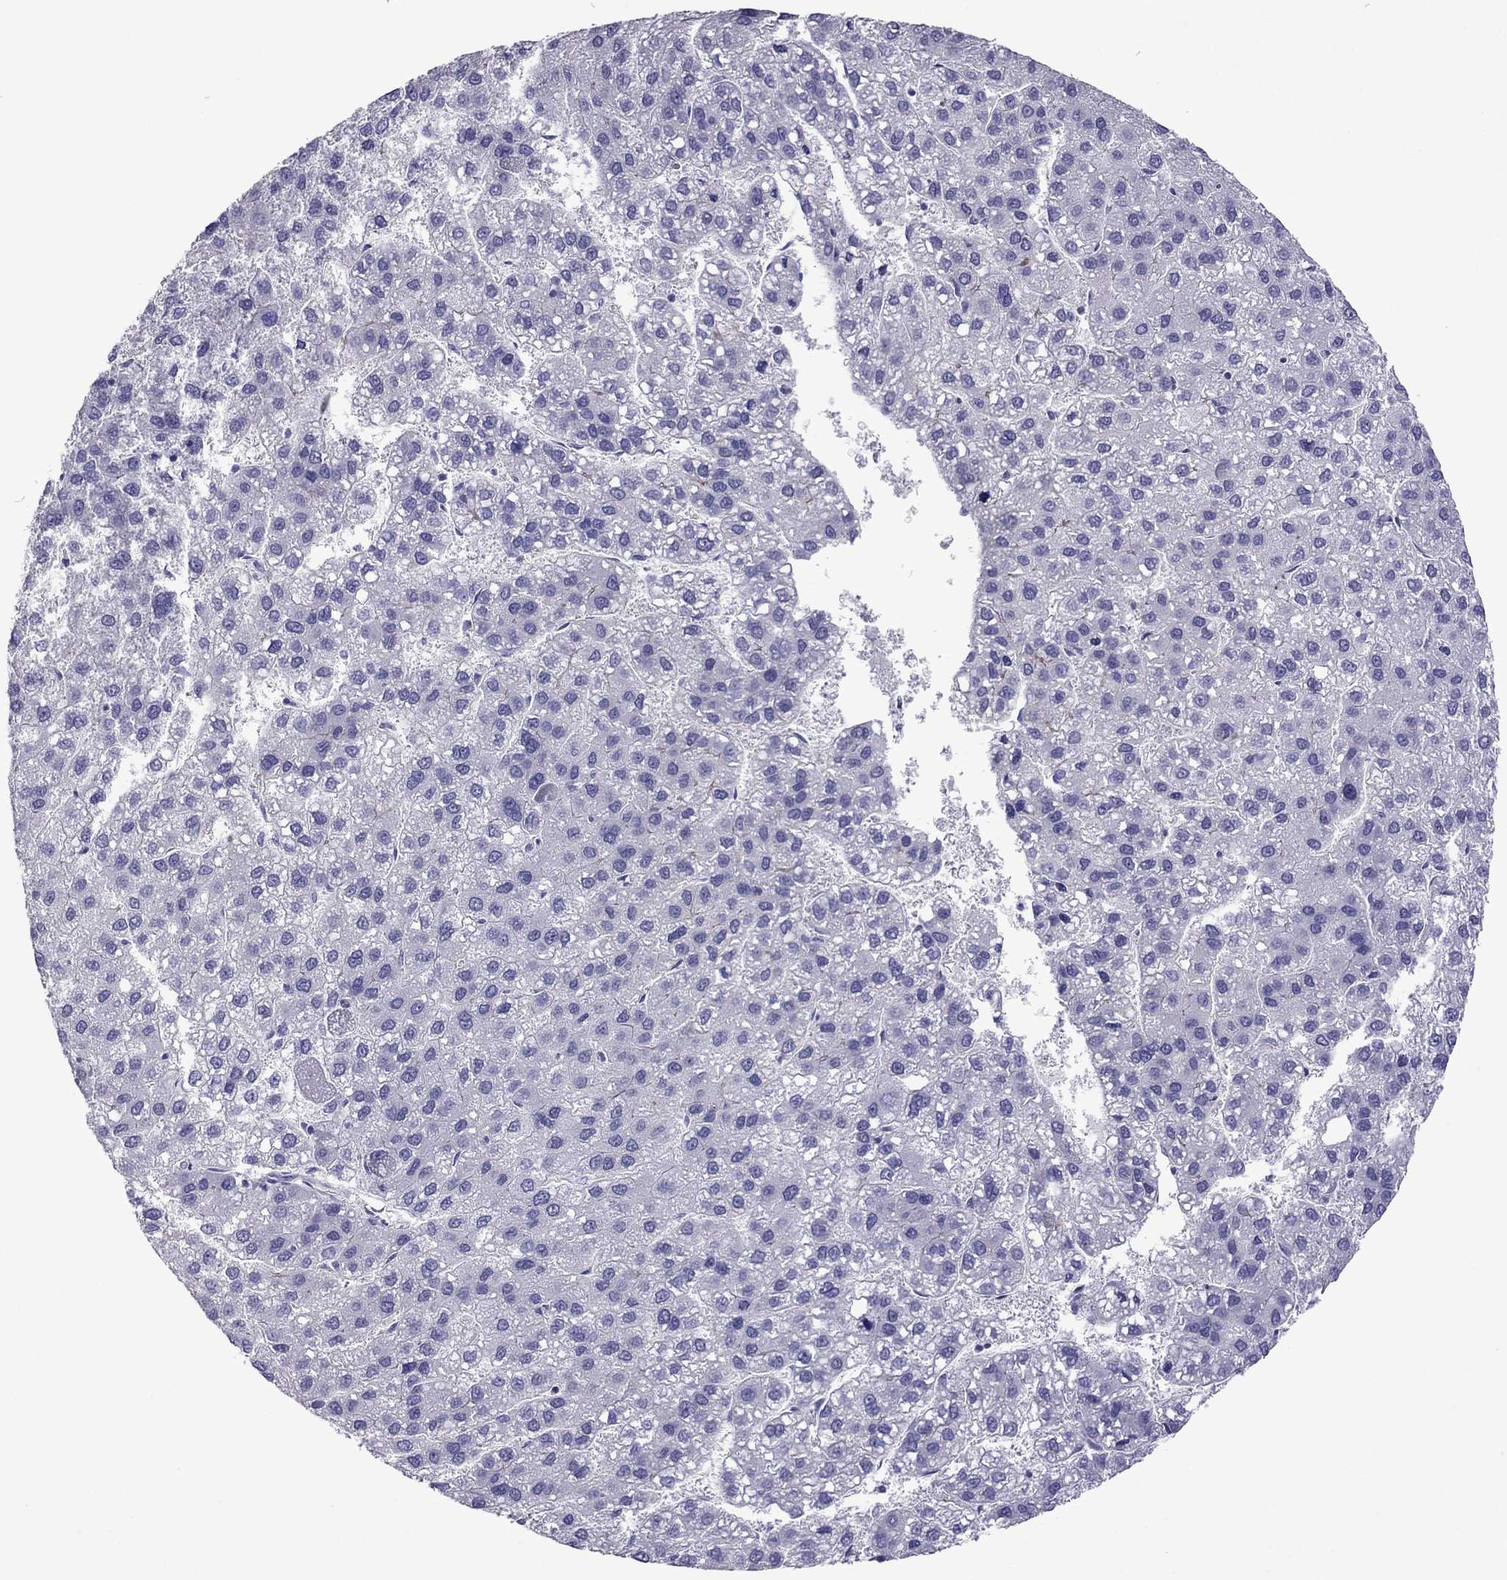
{"staining": {"intensity": "negative", "quantity": "none", "location": "none"}, "tissue": "liver cancer", "cell_type": "Tumor cells", "image_type": "cancer", "snomed": [{"axis": "morphology", "description": "Carcinoma, Hepatocellular, NOS"}, {"axis": "topography", "description": "Liver"}], "caption": "DAB immunohistochemical staining of human liver cancer (hepatocellular carcinoma) displays no significant expression in tumor cells. (Brightfield microscopy of DAB (3,3'-diaminobenzidine) IHC at high magnification).", "gene": "MYL11", "patient": {"sex": "female", "age": 82}}